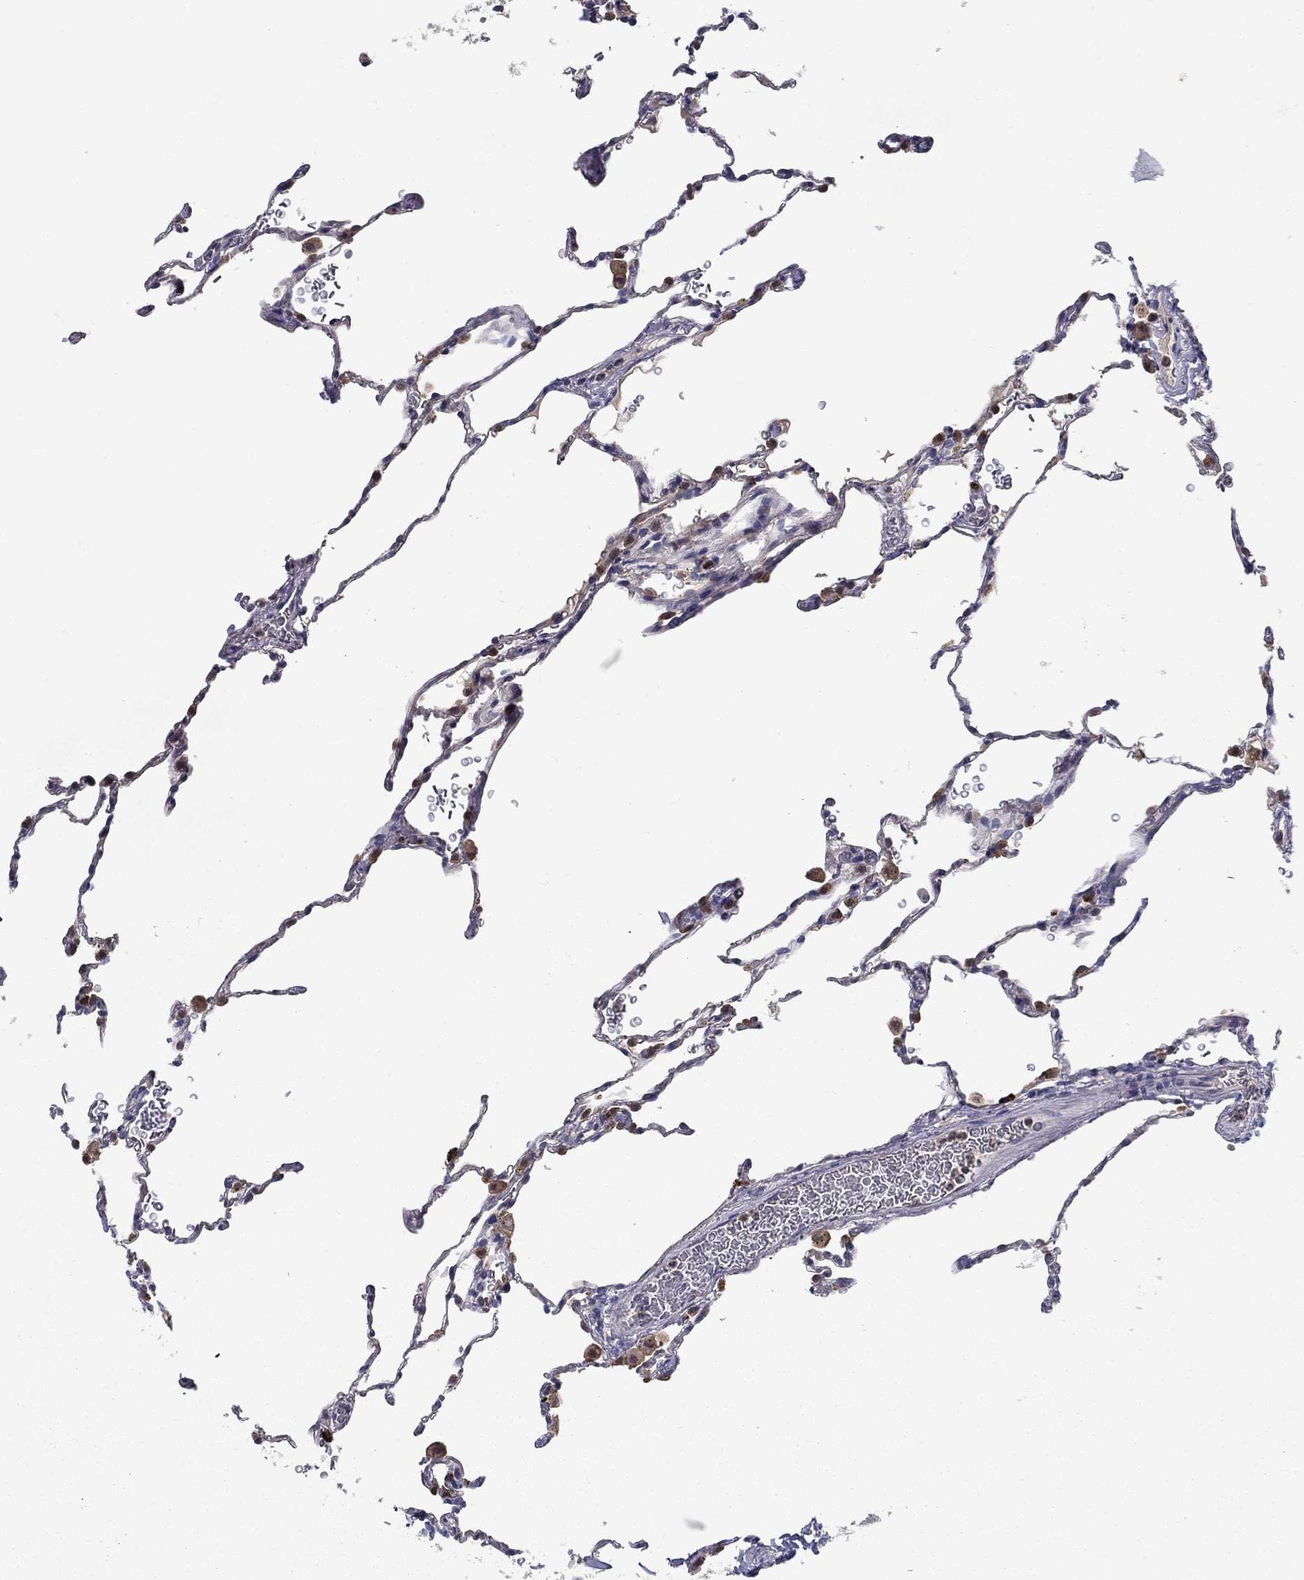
{"staining": {"intensity": "negative", "quantity": "none", "location": "none"}, "tissue": "lung", "cell_type": "Alveolar cells", "image_type": "normal", "snomed": [{"axis": "morphology", "description": "Normal tissue, NOS"}, {"axis": "morphology", "description": "Adenocarcinoma, metastatic, NOS"}, {"axis": "topography", "description": "Lung"}], "caption": "Protein analysis of benign lung displays no significant positivity in alveolar cells.", "gene": "GLTP", "patient": {"sex": "male", "age": 45}}